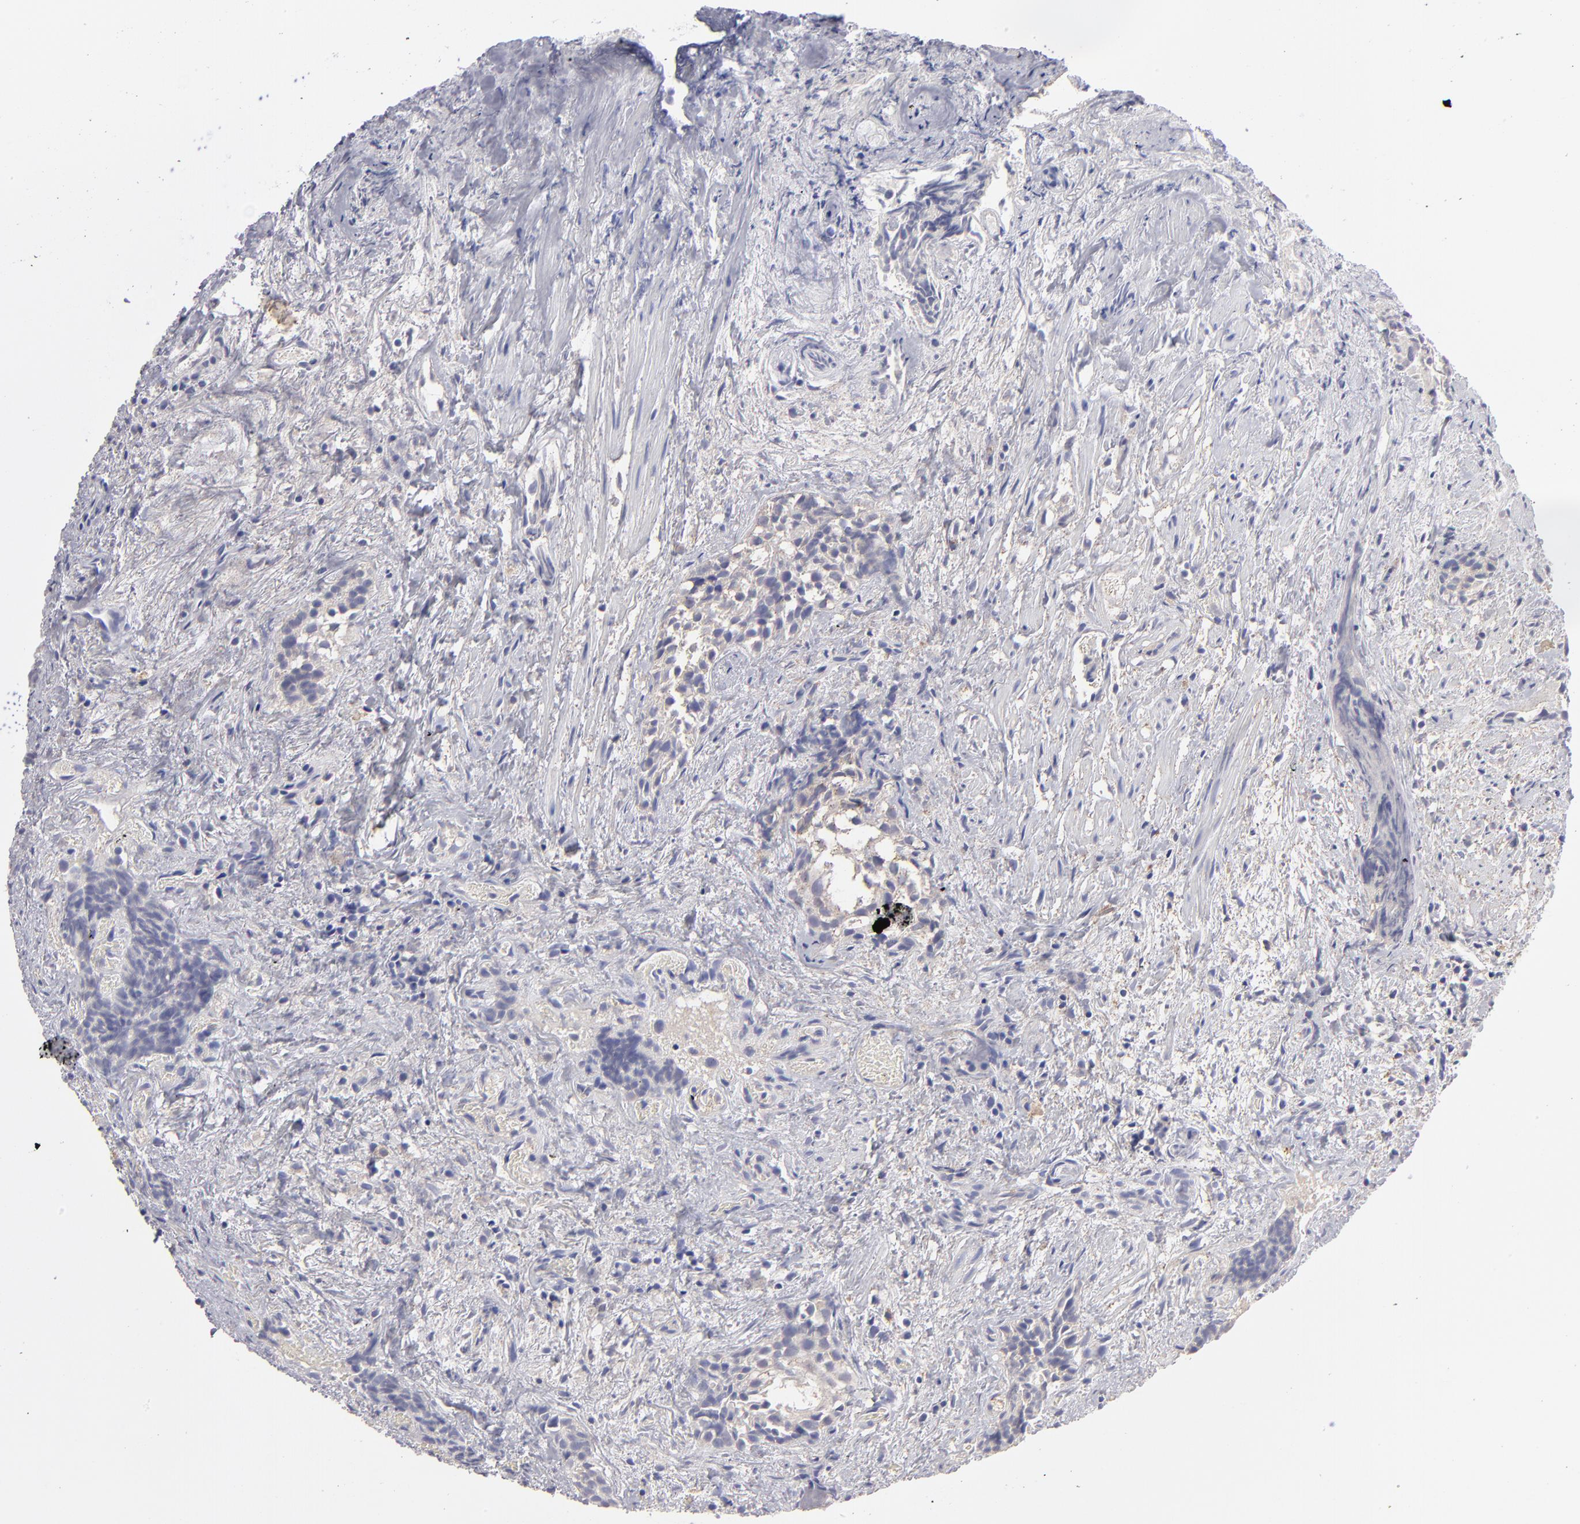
{"staining": {"intensity": "negative", "quantity": "none", "location": "none"}, "tissue": "urothelial cancer", "cell_type": "Tumor cells", "image_type": "cancer", "snomed": [{"axis": "morphology", "description": "Urothelial carcinoma, High grade"}, {"axis": "topography", "description": "Urinary bladder"}], "caption": "This is an IHC micrograph of urothelial cancer. There is no positivity in tumor cells.", "gene": "ABCC4", "patient": {"sex": "female", "age": 78}}